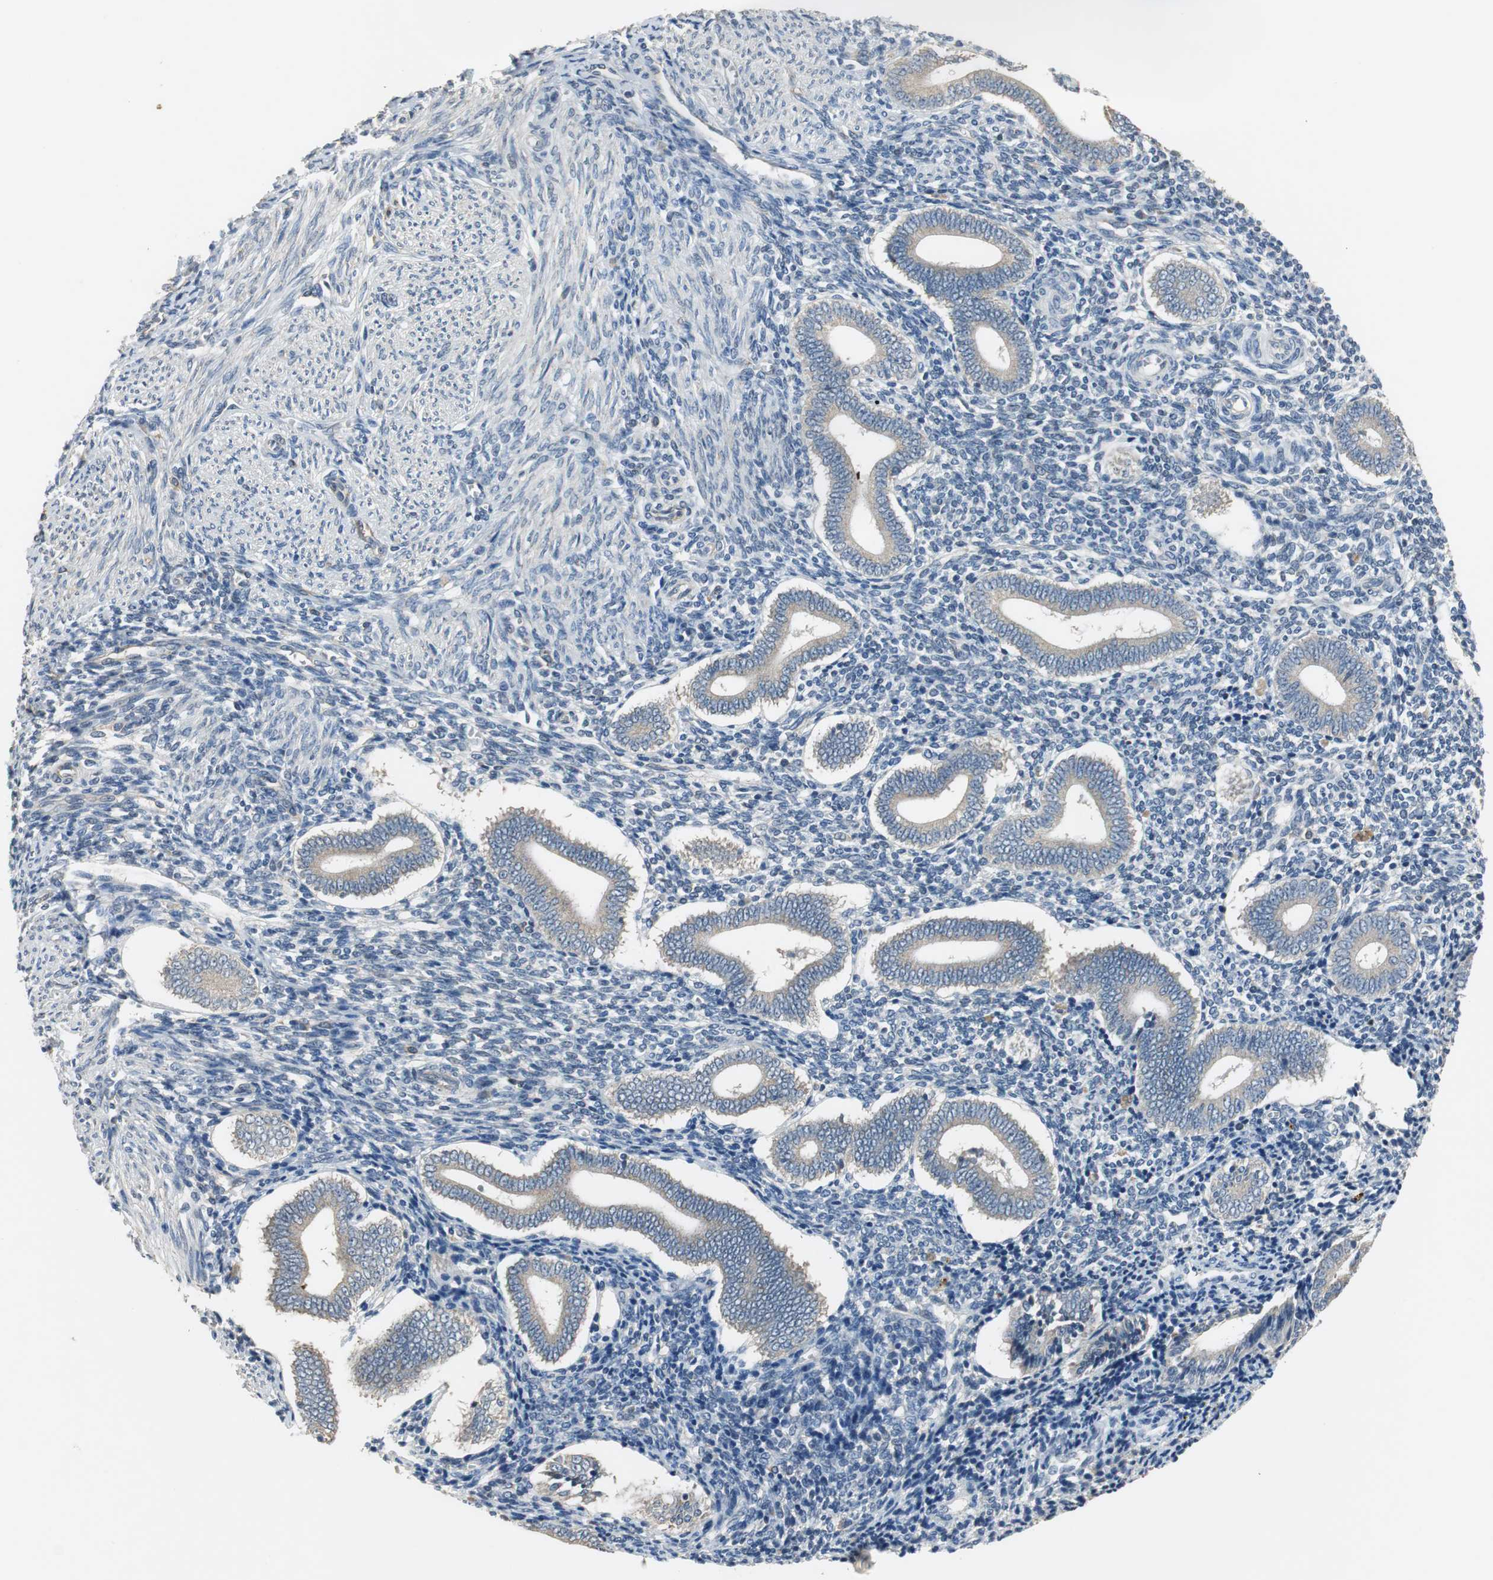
{"staining": {"intensity": "negative", "quantity": "none", "location": "none"}, "tissue": "endometrium", "cell_type": "Cells in endometrial stroma", "image_type": "normal", "snomed": [{"axis": "morphology", "description": "Normal tissue, NOS"}, {"axis": "topography", "description": "Uterus"}, {"axis": "topography", "description": "Endometrium"}], "caption": "IHC histopathology image of unremarkable endometrium stained for a protein (brown), which exhibits no expression in cells in endometrial stroma. The staining was performed using DAB (3,3'-diaminobenzidine) to visualize the protein expression in brown, while the nuclei were stained in blue with hematoxylin (Magnification: 20x).", "gene": "MTIF2", "patient": {"sex": "female", "age": 33}}